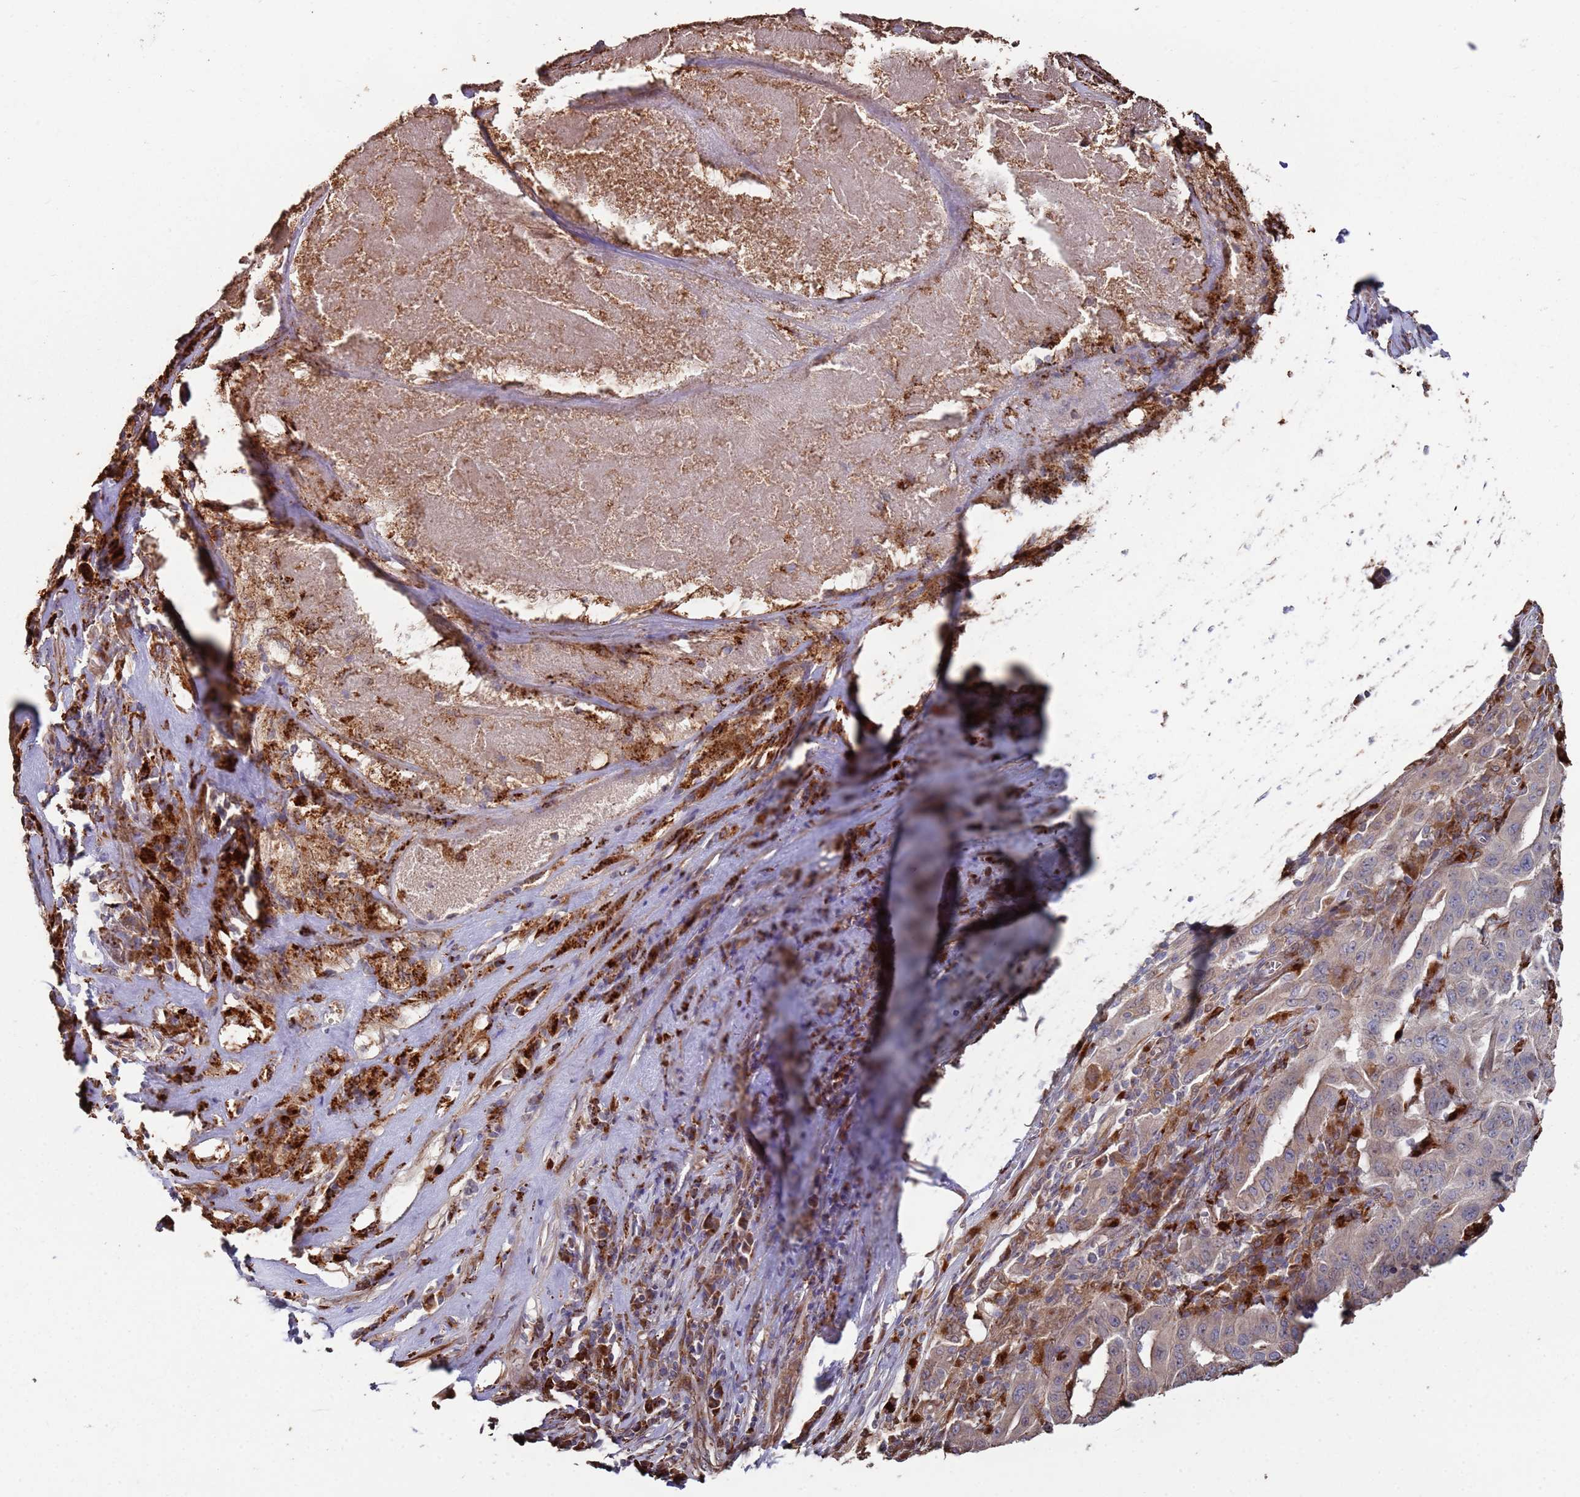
{"staining": {"intensity": "moderate", "quantity": ">75%", "location": "cytoplasmic/membranous"}, "tissue": "pancreatic cancer", "cell_type": "Tumor cells", "image_type": "cancer", "snomed": [{"axis": "morphology", "description": "Adenocarcinoma, NOS"}, {"axis": "topography", "description": "Pancreas"}], "caption": "Protein staining of pancreatic adenocarcinoma tissue exhibits moderate cytoplasmic/membranous positivity in approximately >75% of tumor cells.", "gene": "LACC1", "patient": {"sex": "male", "age": 63}}